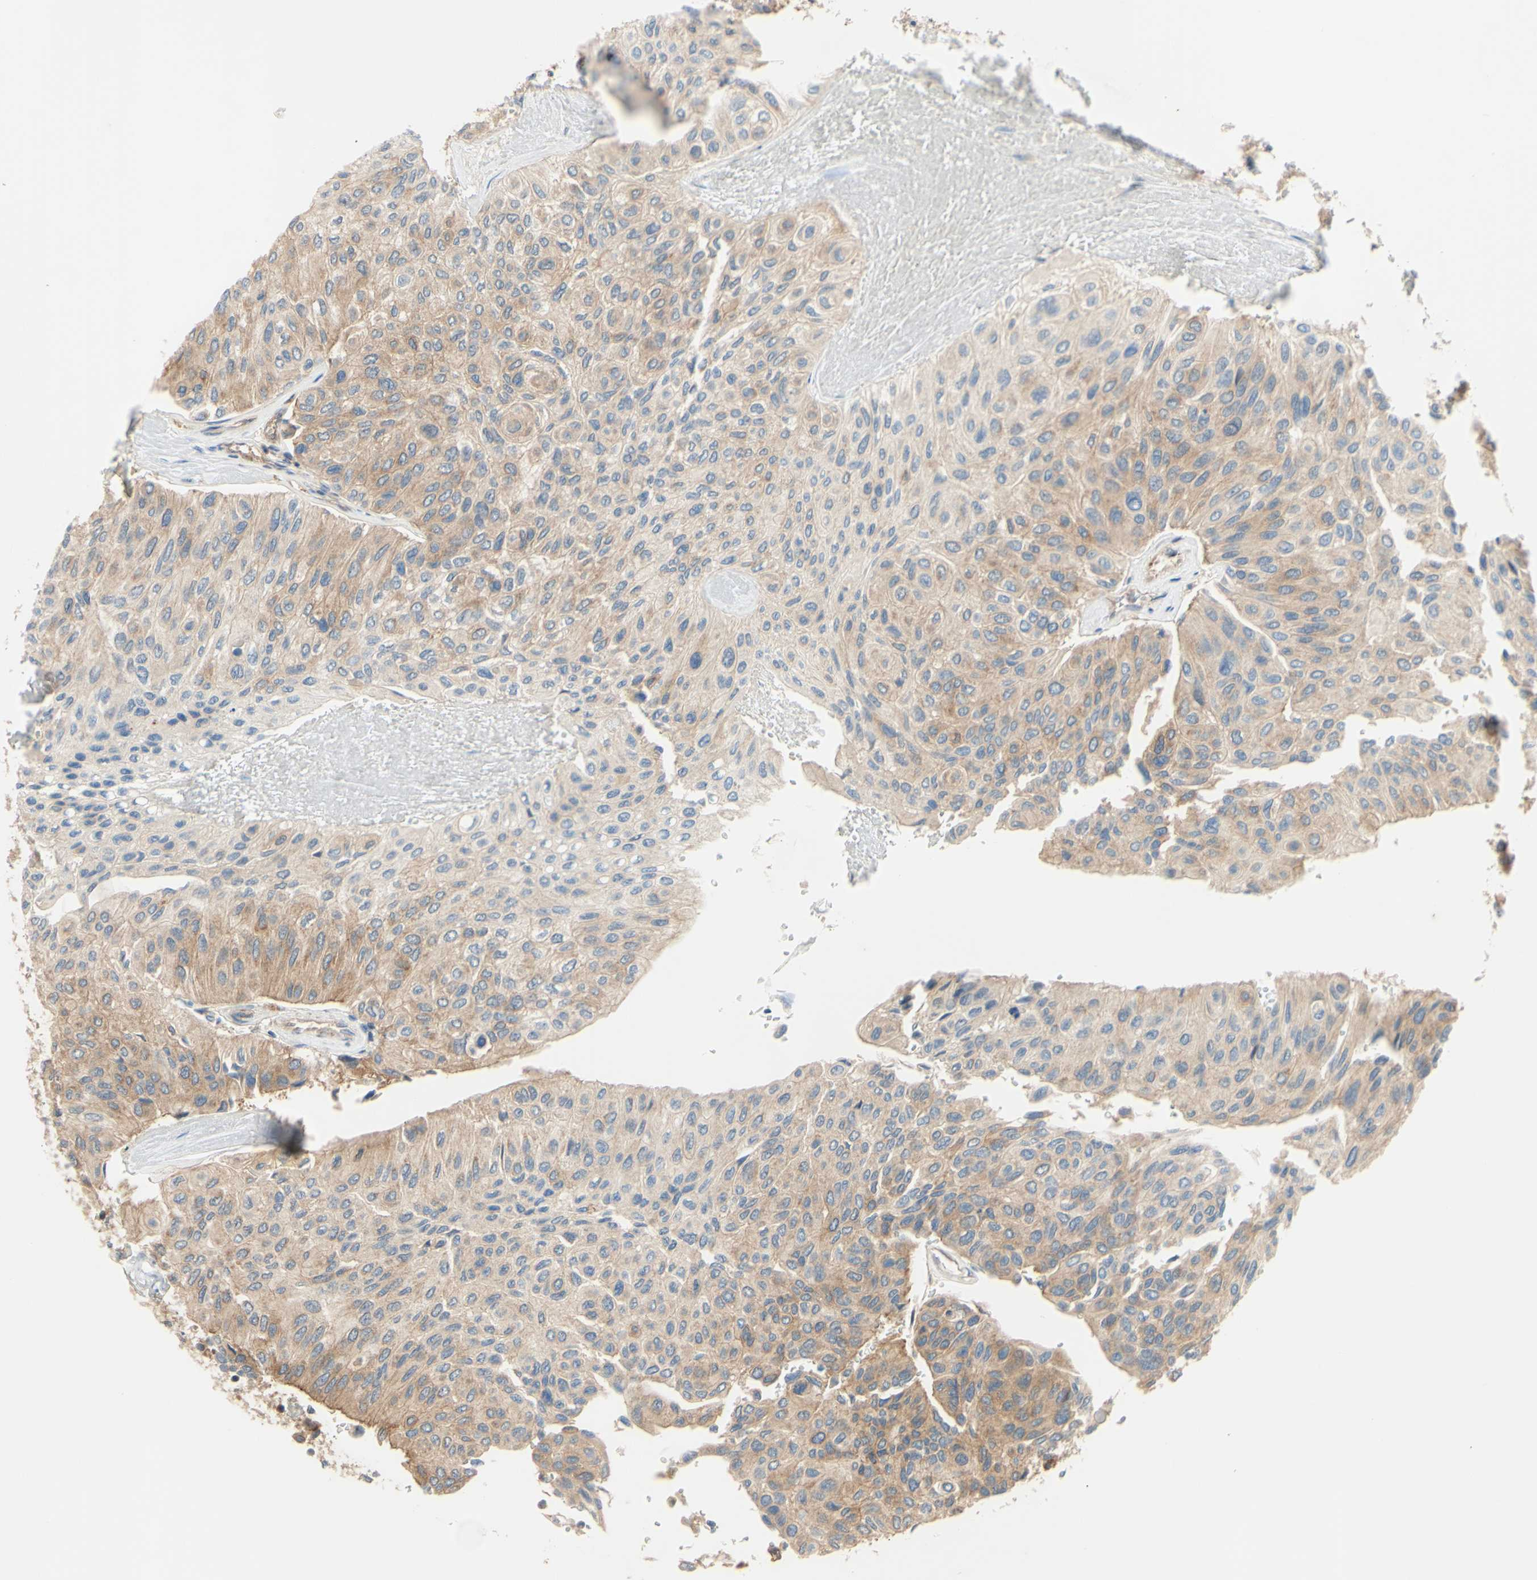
{"staining": {"intensity": "weak", "quantity": ">75%", "location": "cytoplasmic/membranous"}, "tissue": "urothelial cancer", "cell_type": "Tumor cells", "image_type": "cancer", "snomed": [{"axis": "morphology", "description": "Urothelial carcinoma, High grade"}, {"axis": "topography", "description": "Urinary bladder"}], "caption": "Urothelial carcinoma (high-grade) tissue exhibits weak cytoplasmic/membranous staining in approximately >75% of tumor cells", "gene": "DYNLRB1", "patient": {"sex": "male", "age": 66}}